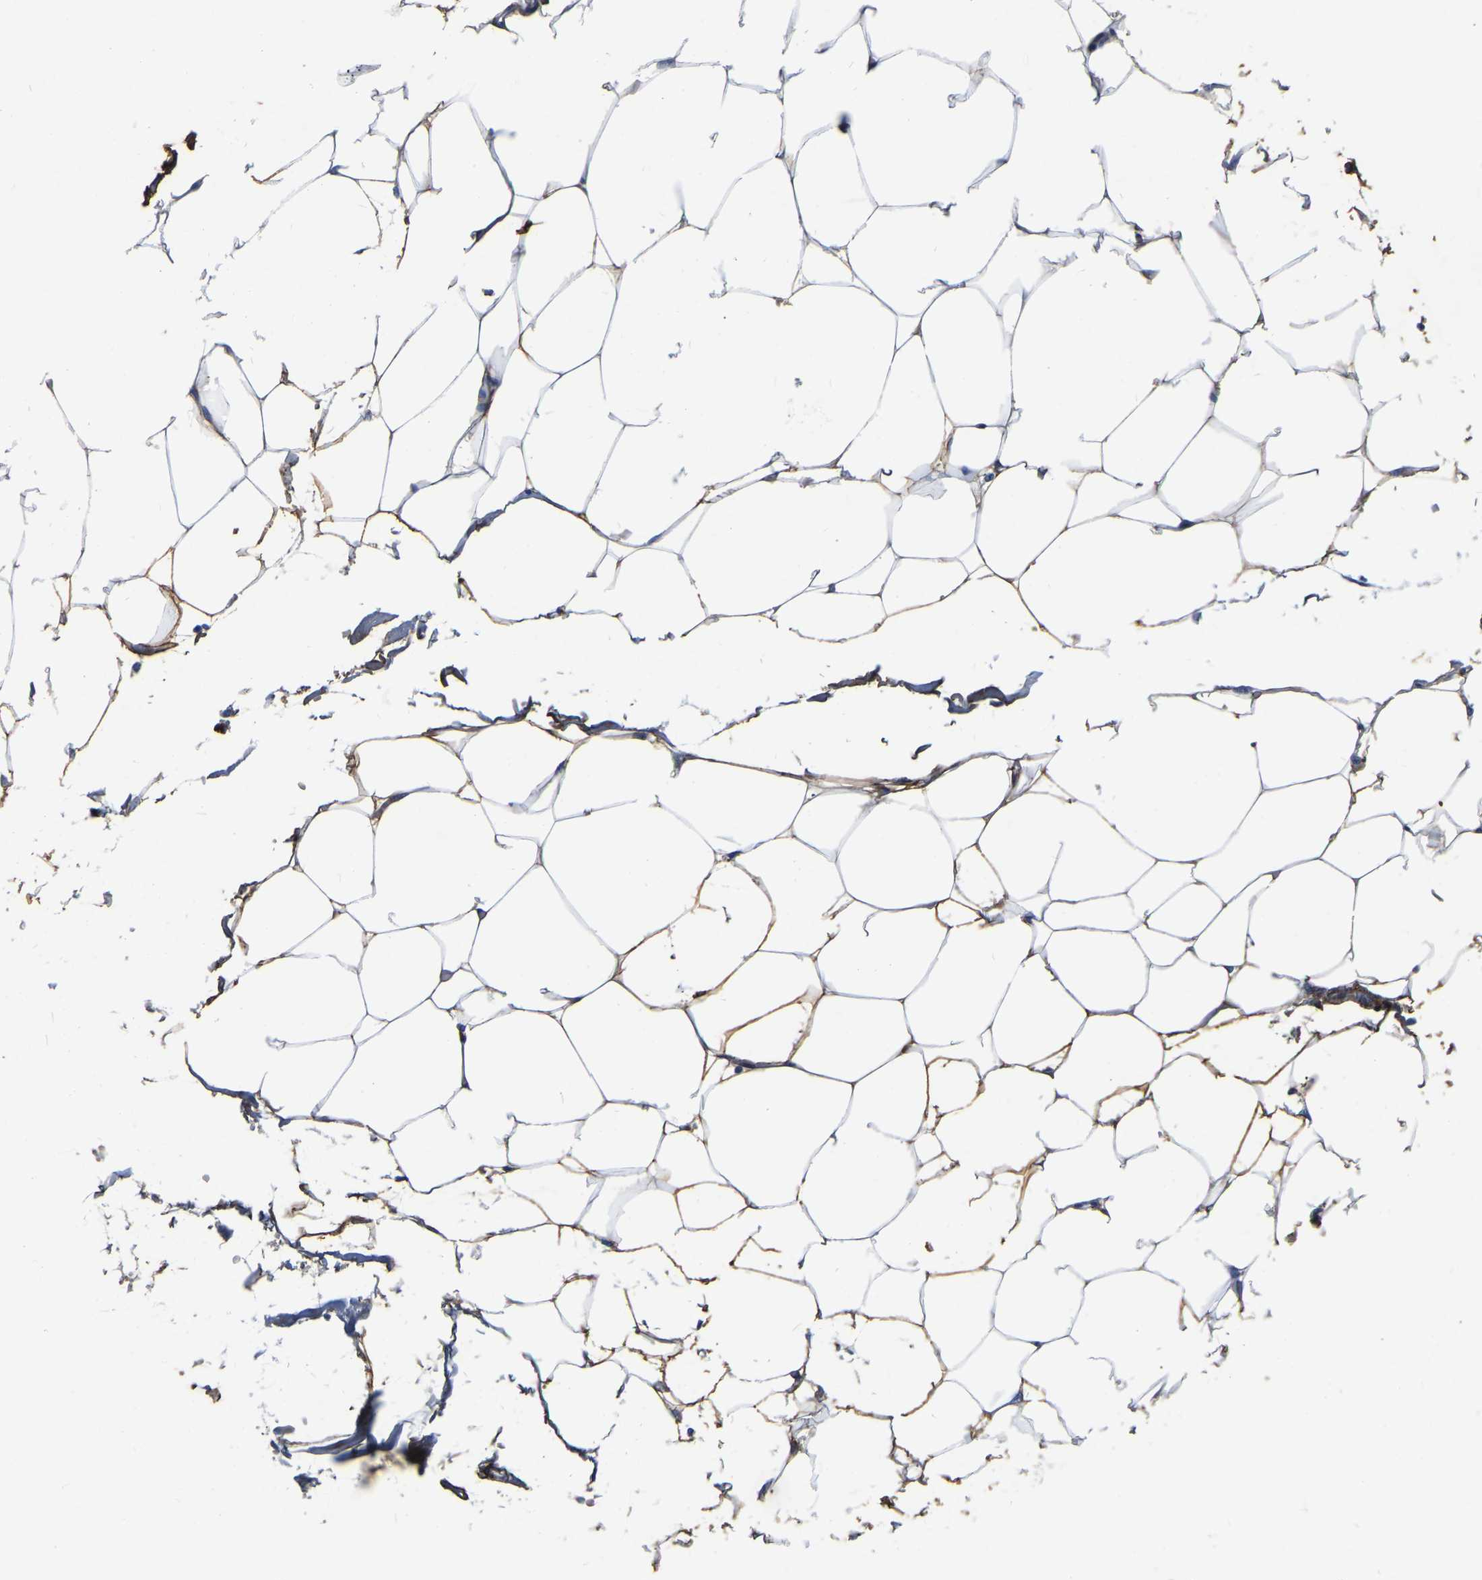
{"staining": {"intensity": "strong", "quantity": ">75%", "location": "cytoplasmic/membranous"}, "tissue": "adipose tissue", "cell_type": "Adipocytes", "image_type": "normal", "snomed": [{"axis": "morphology", "description": "Normal tissue, NOS"}, {"axis": "morphology", "description": "Adenocarcinoma, NOS"}, {"axis": "topography", "description": "Colon"}, {"axis": "topography", "description": "Peripheral nerve tissue"}], "caption": "Protein analysis of benign adipose tissue reveals strong cytoplasmic/membranous staining in approximately >75% of adipocytes. (brown staining indicates protein expression, while blue staining denotes nuclei).", "gene": "COL6A1", "patient": {"sex": "male", "age": 14}}